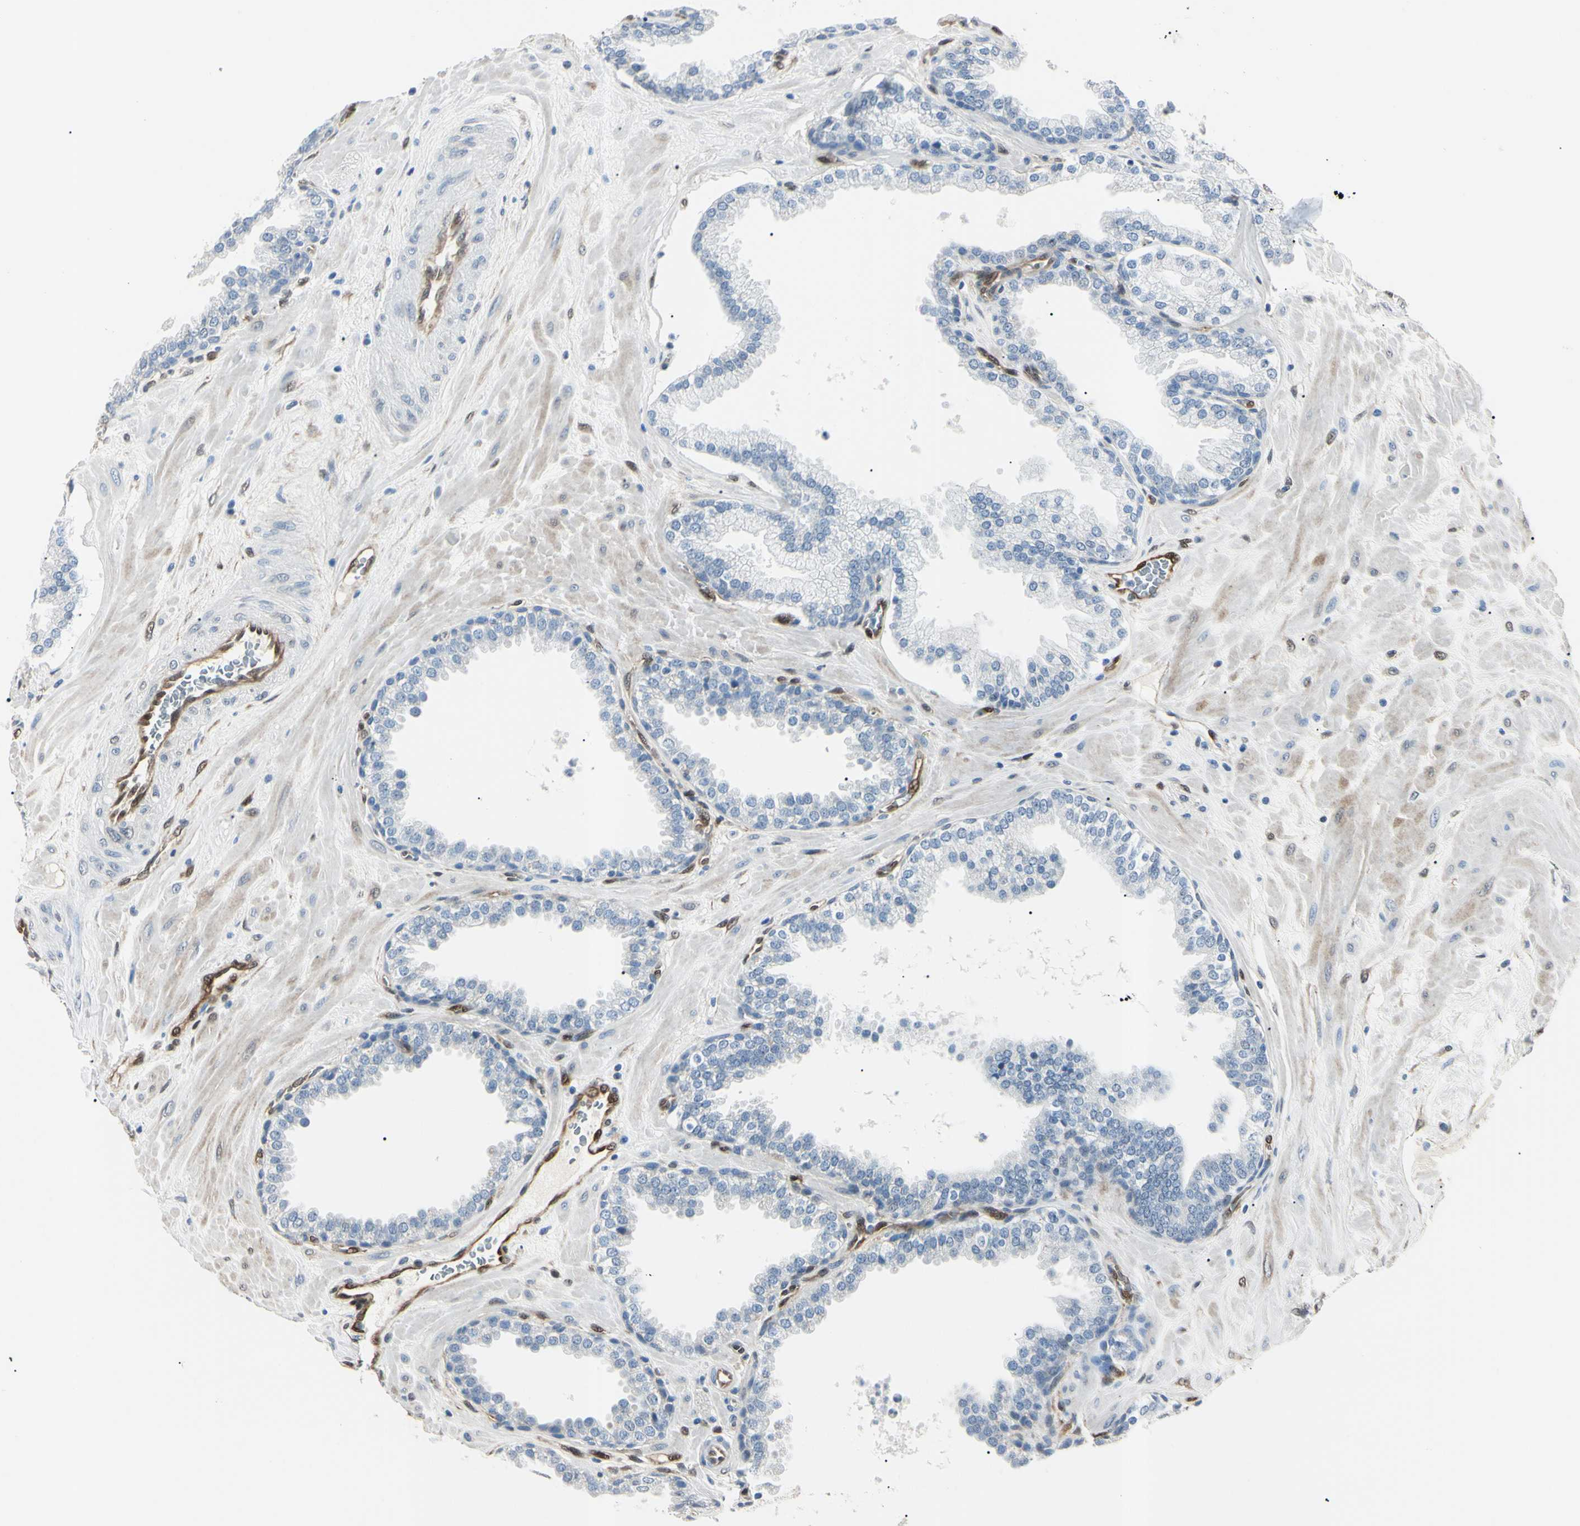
{"staining": {"intensity": "negative", "quantity": "none", "location": "none"}, "tissue": "prostate", "cell_type": "Glandular cells", "image_type": "normal", "snomed": [{"axis": "morphology", "description": "Normal tissue, NOS"}, {"axis": "topography", "description": "Prostate"}], "caption": "Immunohistochemistry micrograph of normal prostate stained for a protein (brown), which shows no expression in glandular cells. (DAB (3,3'-diaminobenzidine) immunohistochemistry, high magnification).", "gene": "AKR1C3", "patient": {"sex": "male", "age": 51}}